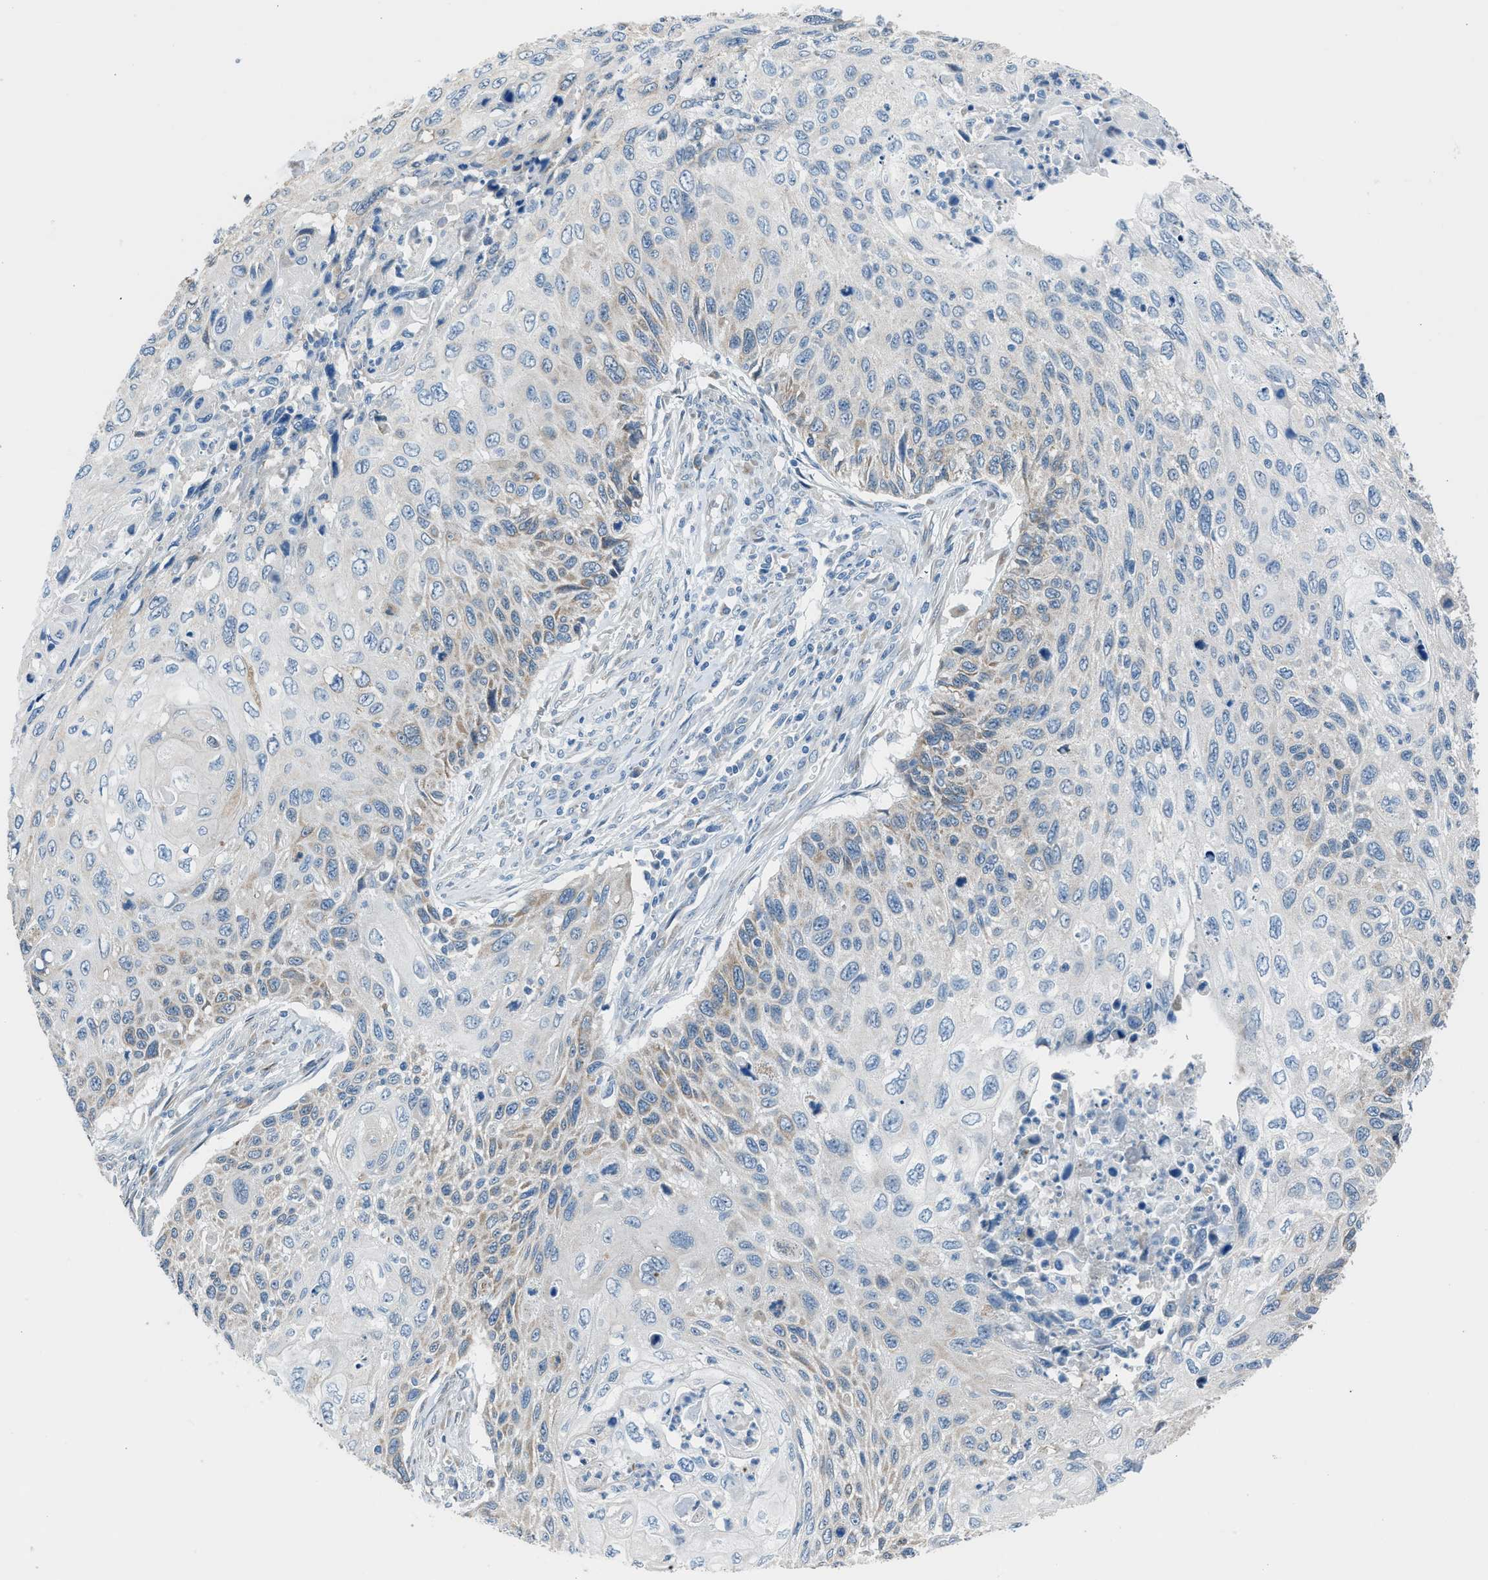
{"staining": {"intensity": "weak", "quantity": "<25%", "location": "cytoplasmic/membranous"}, "tissue": "cervical cancer", "cell_type": "Tumor cells", "image_type": "cancer", "snomed": [{"axis": "morphology", "description": "Squamous cell carcinoma, NOS"}, {"axis": "topography", "description": "Cervix"}], "caption": "The photomicrograph reveals no significant expression in tumor cells of squamous cell carcinoma (cervical).", "gene": "RNF41", "patient": {"sex": "female", "age": 70}}